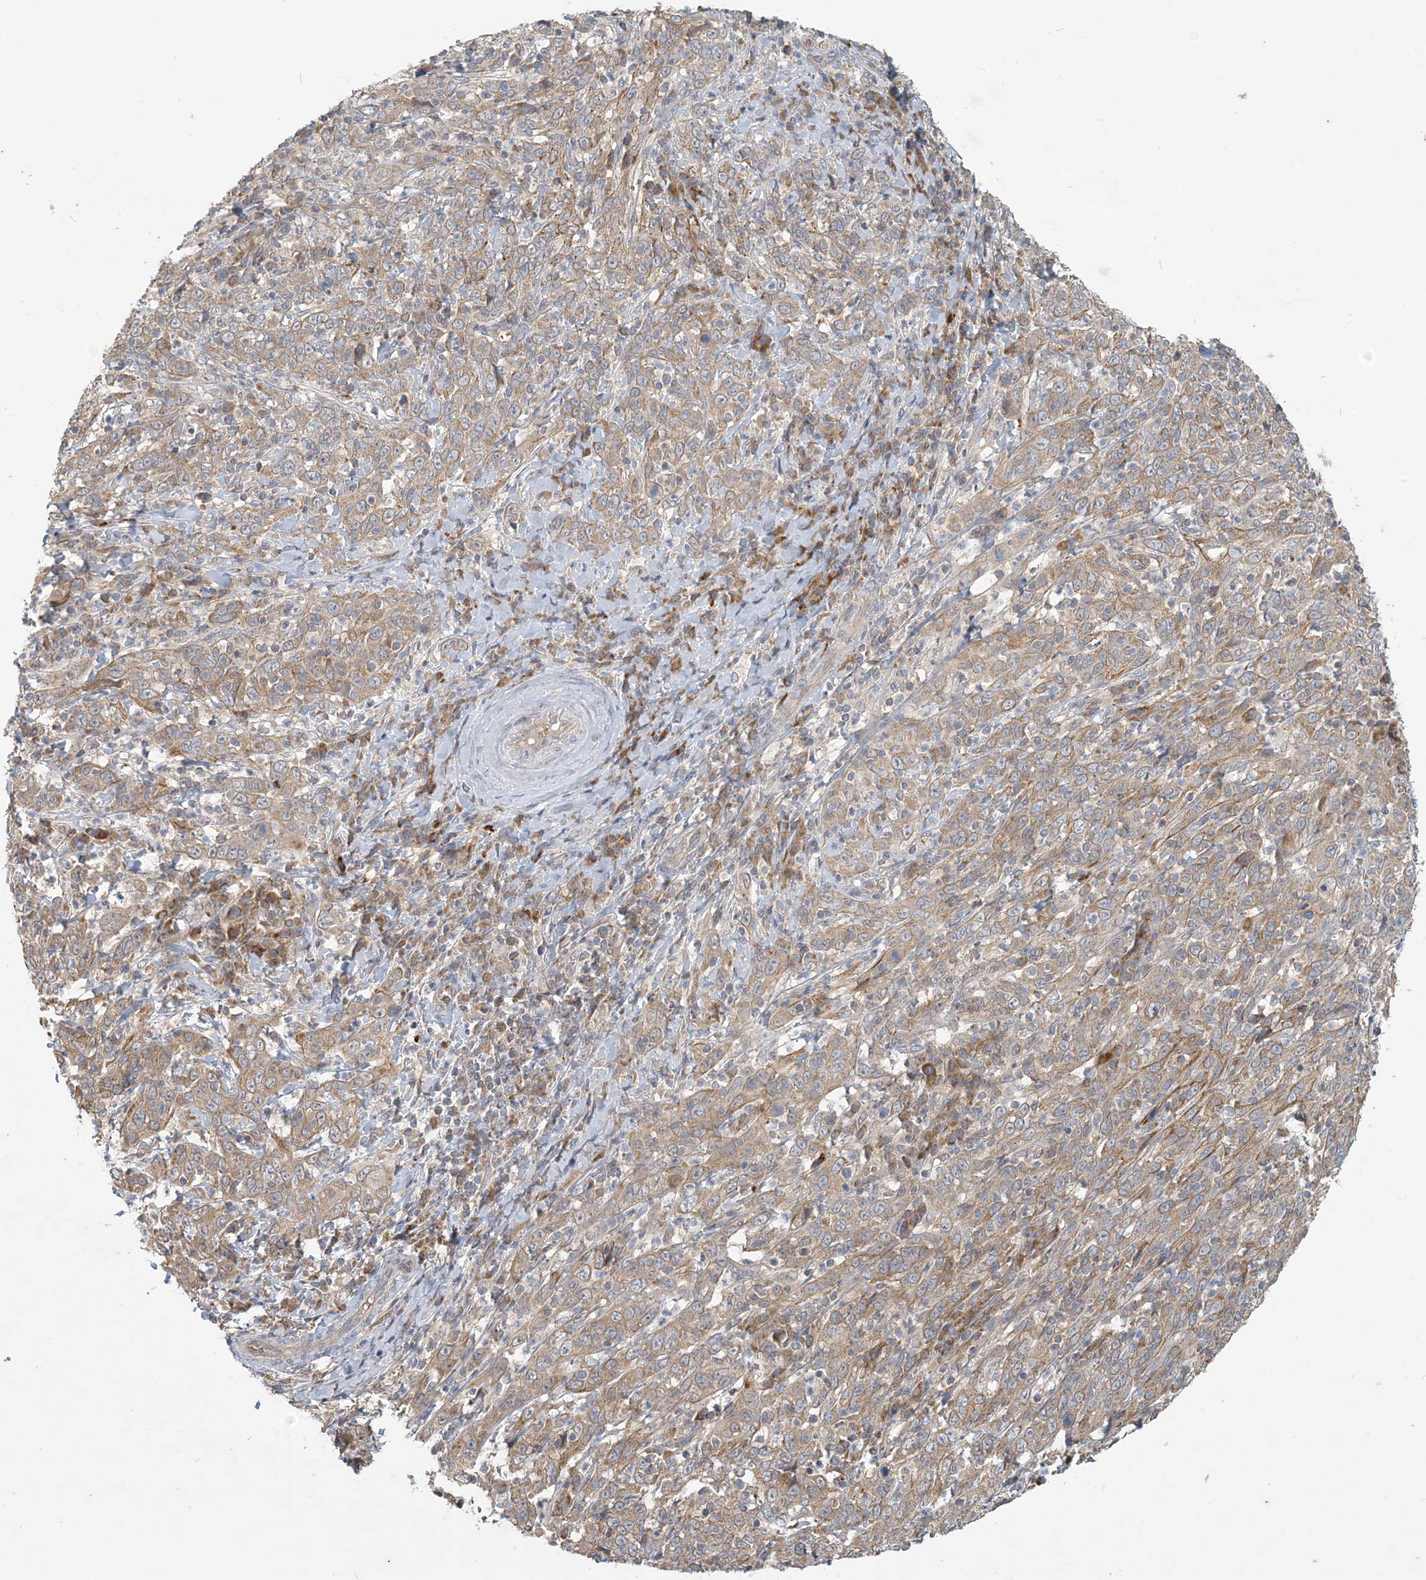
{"staining": {"intensity": "weak", "quantity": ">75%", "location": "cytoplasmic/membranous"}, "tissue": "cervical cancer", "cell_type": "Tumor cells", "image_type": "cancer", "snomed": [{"axis": "morphology", "description": "Squamous cell carcinoma, NOS"}, {"axis": "topography", "description": "Cervix"}], "caption": "High-power microscopy captured an immunohistochemistry micrograph of cervical cancer (squamous cell carcinoma), revealing weak cytoplasmic/membranous staining in approximately >75% of tumor cells. Ihc stains the protein of interest in brown and the nuclei are stained blue.", "gene": "PUSL1", "patient": {"sex": "female", "age": 46}}